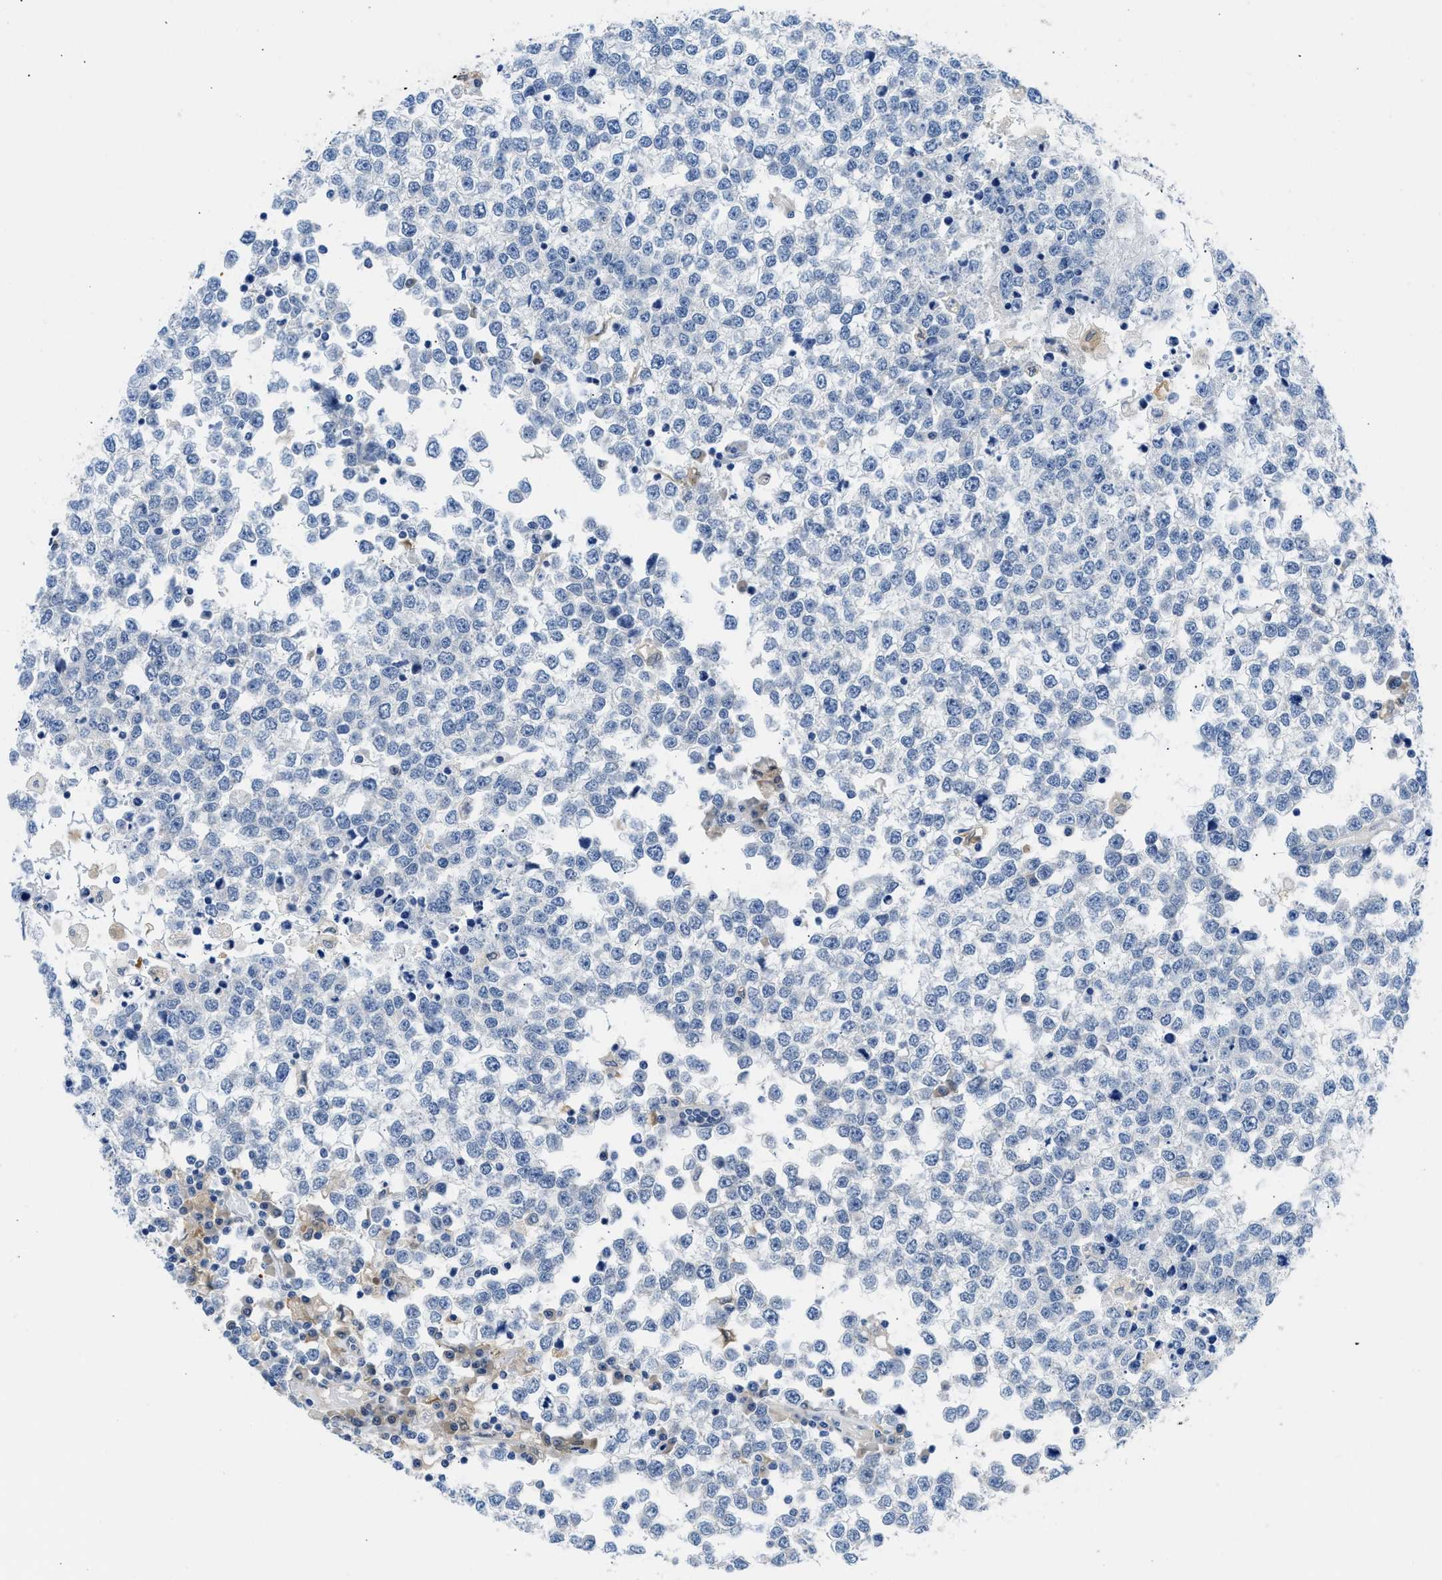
{"staining": {"intensity": "negative", "quantity": "none", "location": "none"}, "tissue": "testis cancer", "cell_type": "Tumor cells", "image_type": "cancer", "snomed": [{"axis": "morphology", "description": "Seminoma, NOS"}, {"axis": "topography", "description": "Testis"}], "caption": "IHC histopathology image of neoplastic tissue: human testis cancer (seminoma) stained with DAB (3,3'-diaminobenzidine) displays no significant protein positivity in tumor cells.", "gene": "CBR1", "patient": {"sex": "male", "age": 65}}